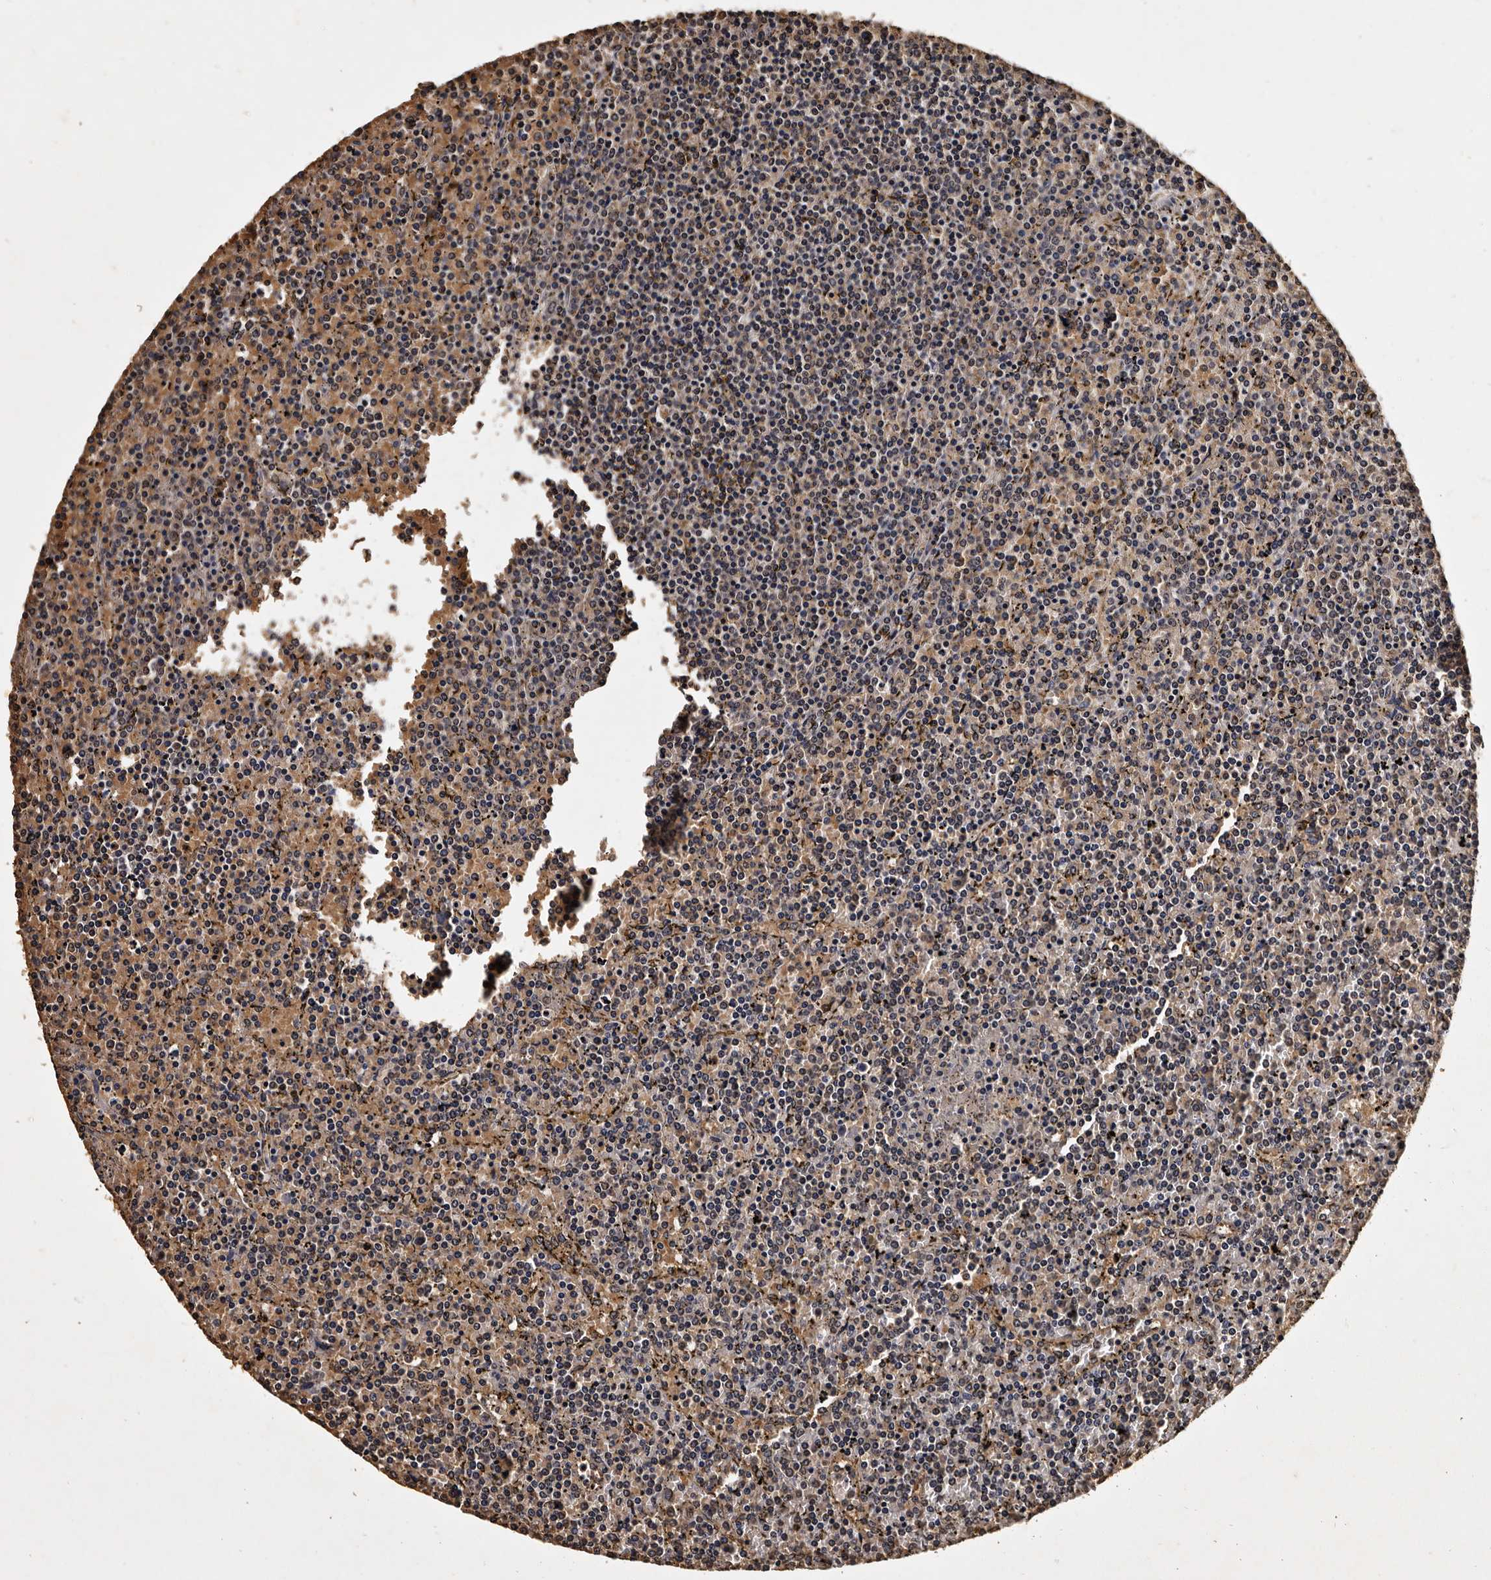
{"staining": {"intensity": "negative", "quantity": "none", "location": "none"}, "tissue": "lymphoma", "cell_type": "Tumor cells", "image_type": "cancer", "snomed": [{"axis": "morphology", "description": "Malignant lymphoma, non-Hodgkin's type, Low grade"}, {"axis": "topography", "description": "Spleen"}], "caption": "IHC micrograph of neoplastic tissue: malignant lymphoma, non-Hodgkin's type (low-grade) stained with DAB shows no significant protein staining in tumor cells.", "gene": "PARS2", "patient": {"sex": "female", "age": 19}}